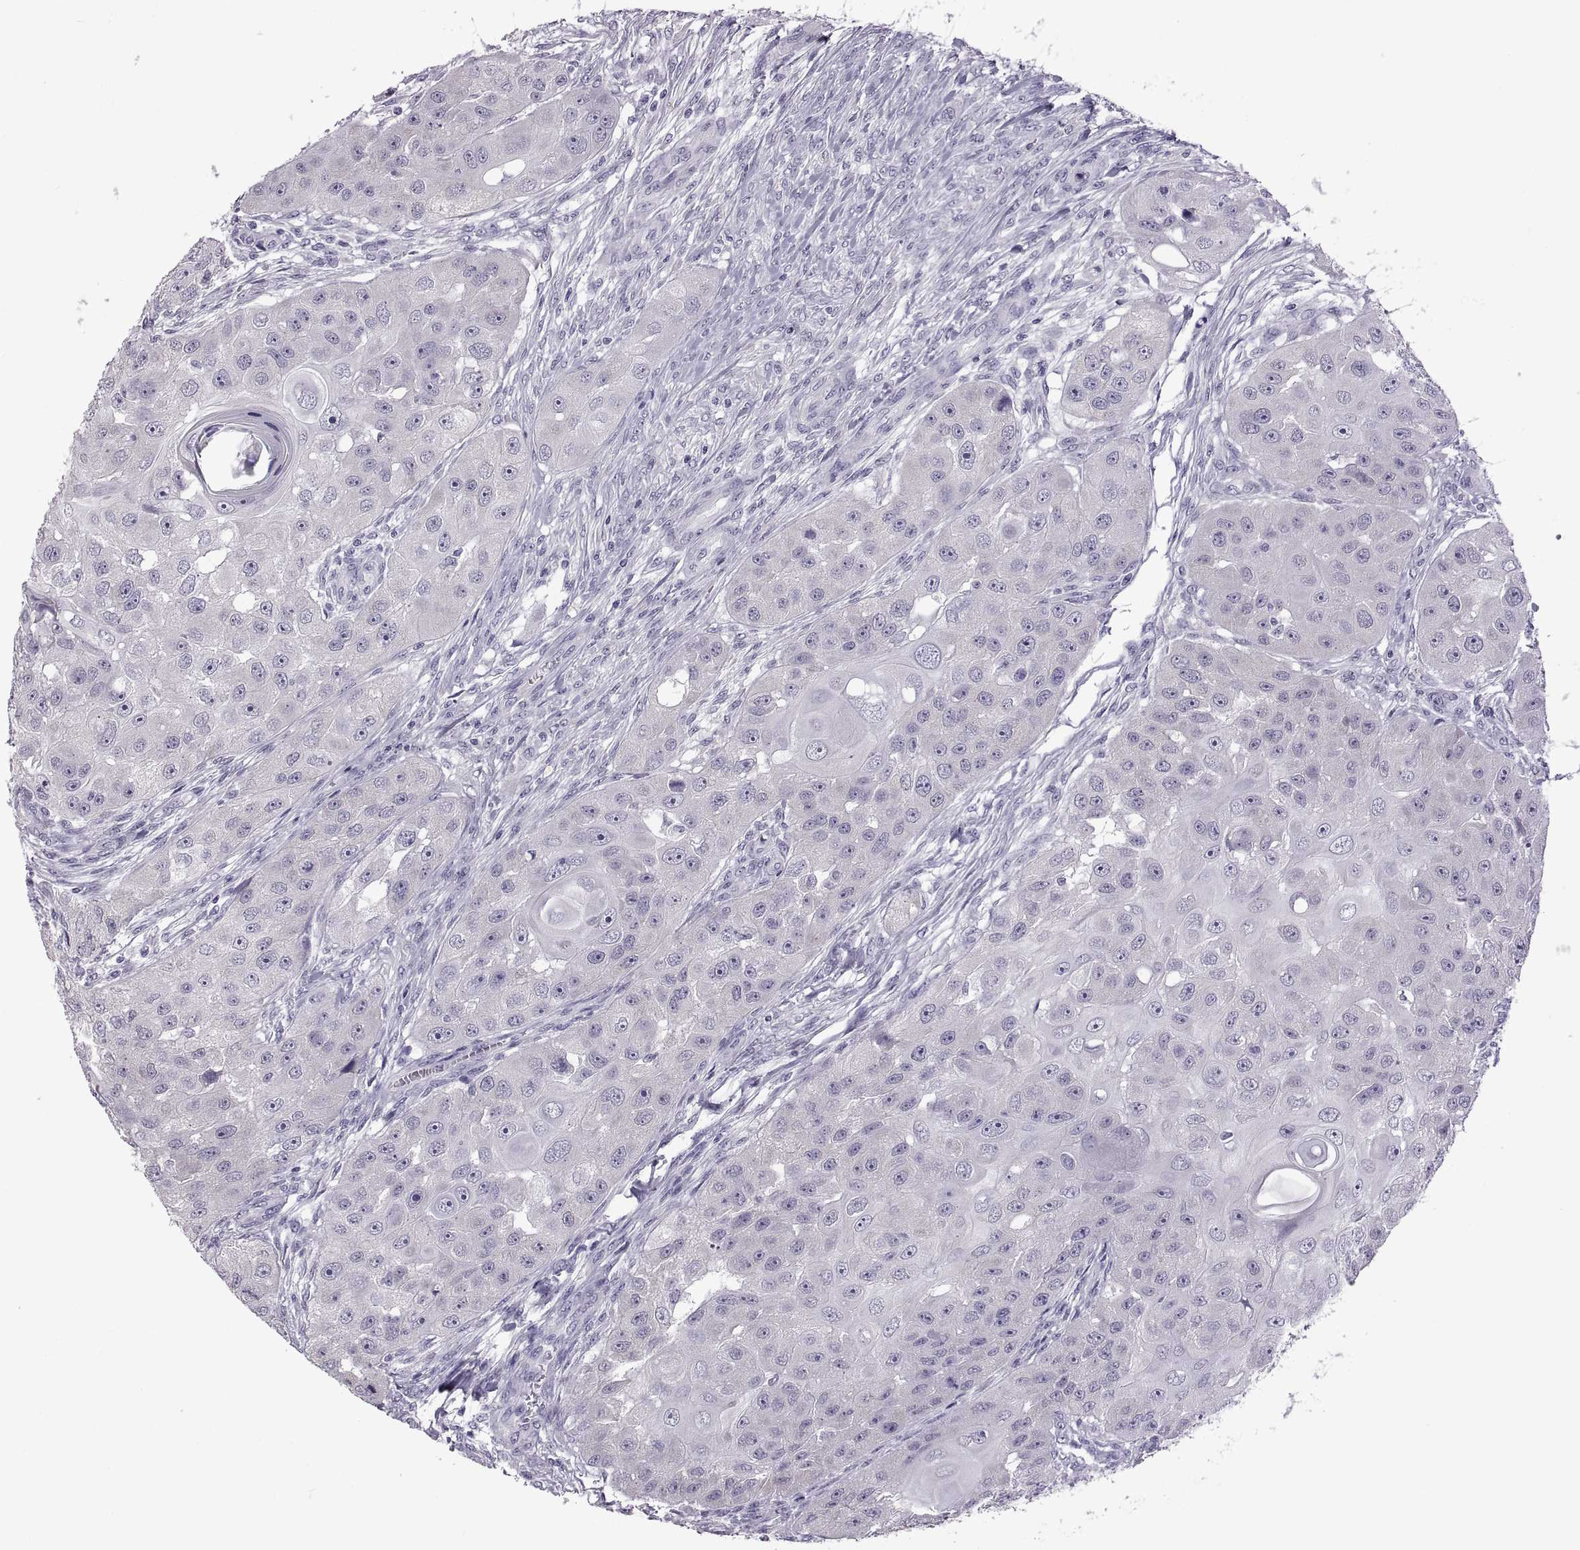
{"staining": {"intensity": "negative", "quantity": "none", "location": "none"}, "tissue": "head and neck cancer", "cell_type": "Tumor cells", "image_type": "cancer", "snomed": [{"axis": "morphology", "description": "Squamous cell carcinoma, NOS"}, {"axis": "topography", "description": "Head-Neck"}], "caption": "This is a photomicrograph of IHC staining of head and neck squamous cell carcinoma, which shows no positivity in tumor cells.", "gene": "RDM1", "patient": {"sex": "male", "age": 51}}